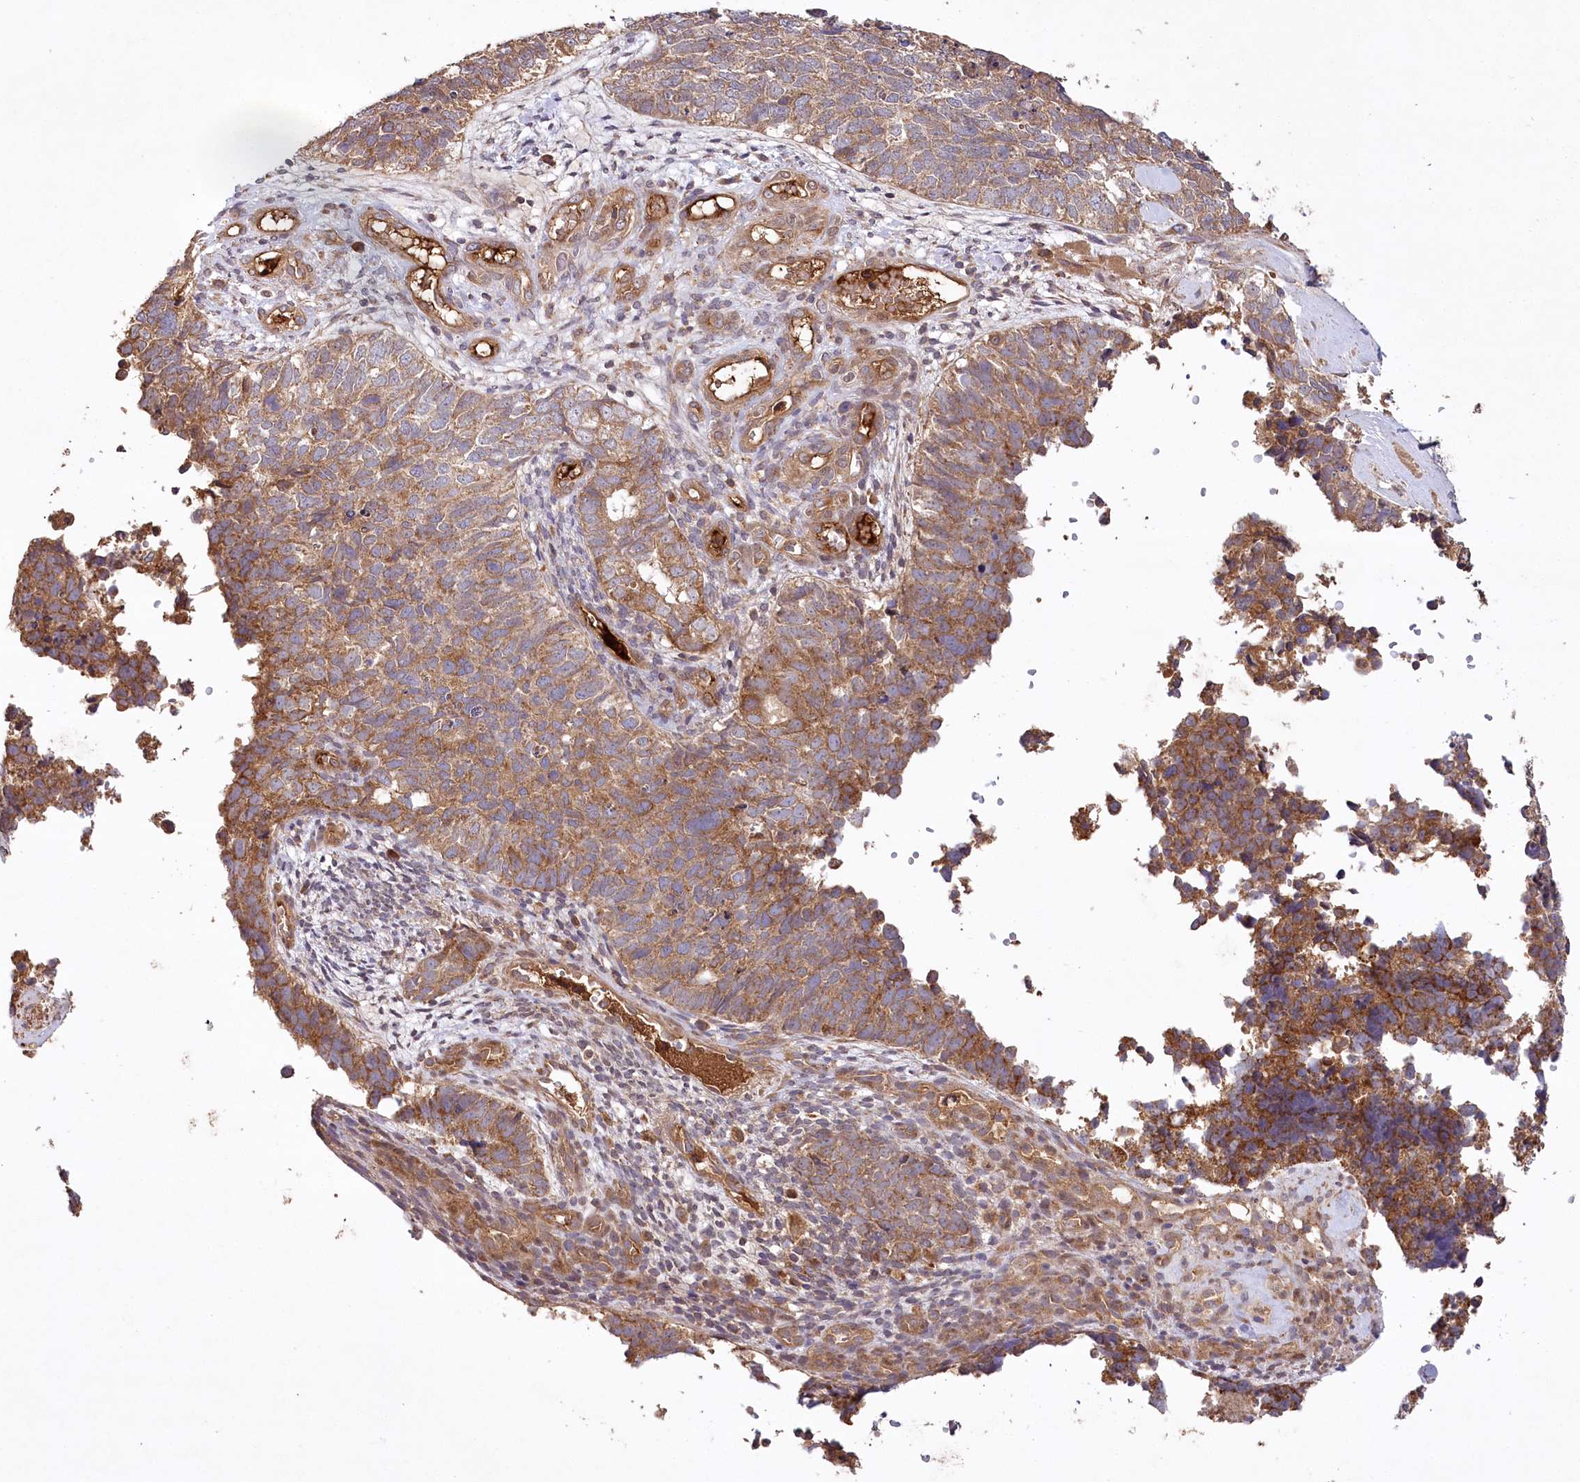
{"staining": {"intensity": "moderate", "quantity": ">75%", "location": "cytoplasmic/membranous"}, "tissue": "cervical cancer", "cell_type": "Tumor cells", "image_type": "cancer", "snomed": [{"axis": "morphology", "description": "Squamous cell carcinoma, NOS"}, {"axis": "topography", "description": "Cervix"}], "caption": "Moderate cytoplasmic/membranous positivity is identified in approximately >75% of tumor cells in squamous cell carcinoma (cervical).", "gene": "LSS", "patient": {"sex": "female", "age": 63}}